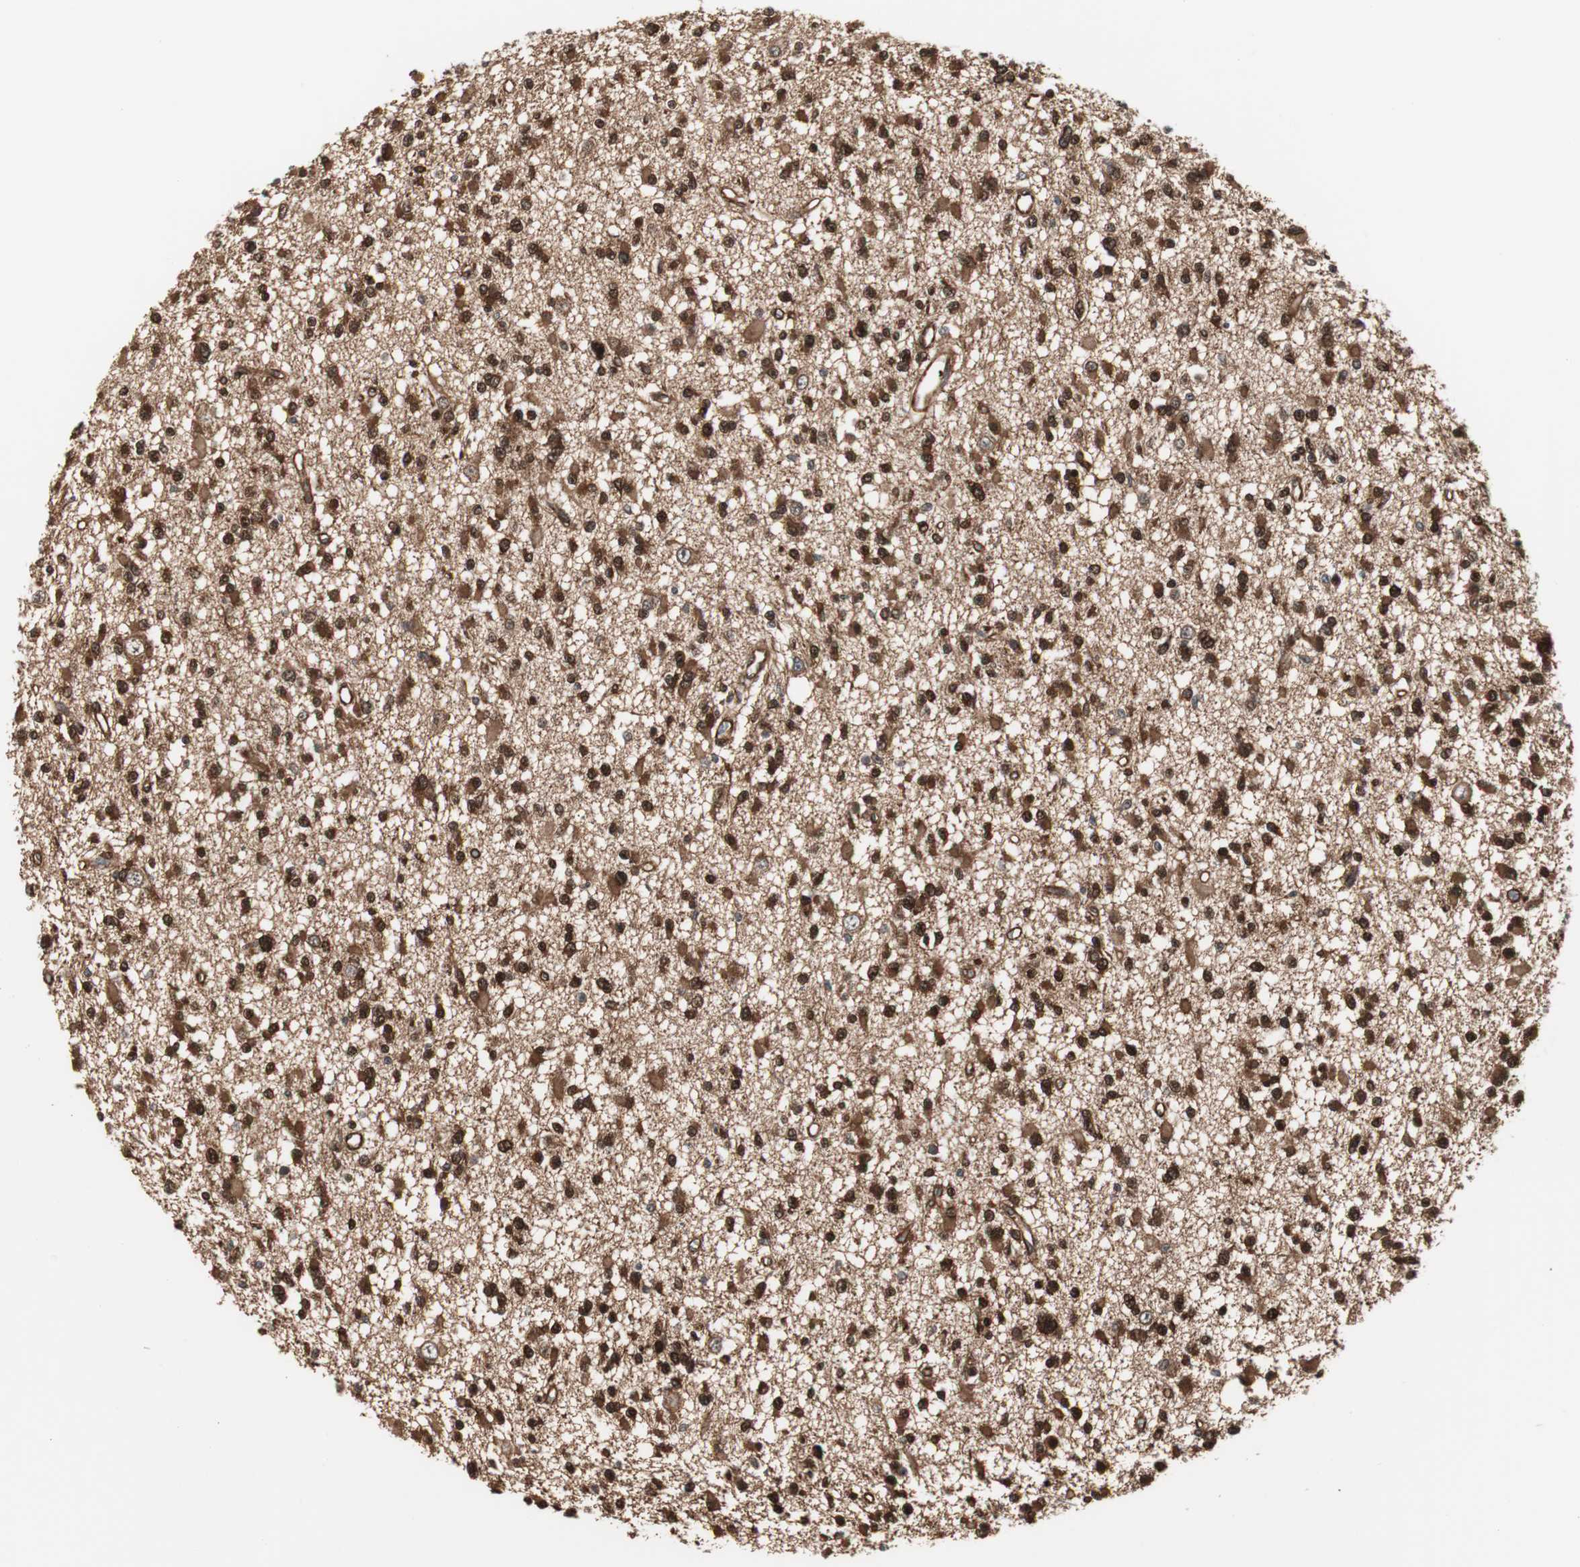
{"staining": {"intensity": "strong", "quantity": ">75%", "location": "cytoplasmic/membranous"}, "tissue": "glioma", "cell_type": "Tumor cells", "image_type": "cancer", "snomed": [{"axis": "morphology", "description": "Glioma, malignant, Low grade"}, {"axis": "topography", "description": "Brain"}], "caption": "Human glioma stained for a protein (brown) displays strong cytoplasmic/membranous positive expression in approximately >75% of tumor cells.", "gene": "PTPN11", "patient": {"sex": "female", "age": 22}}